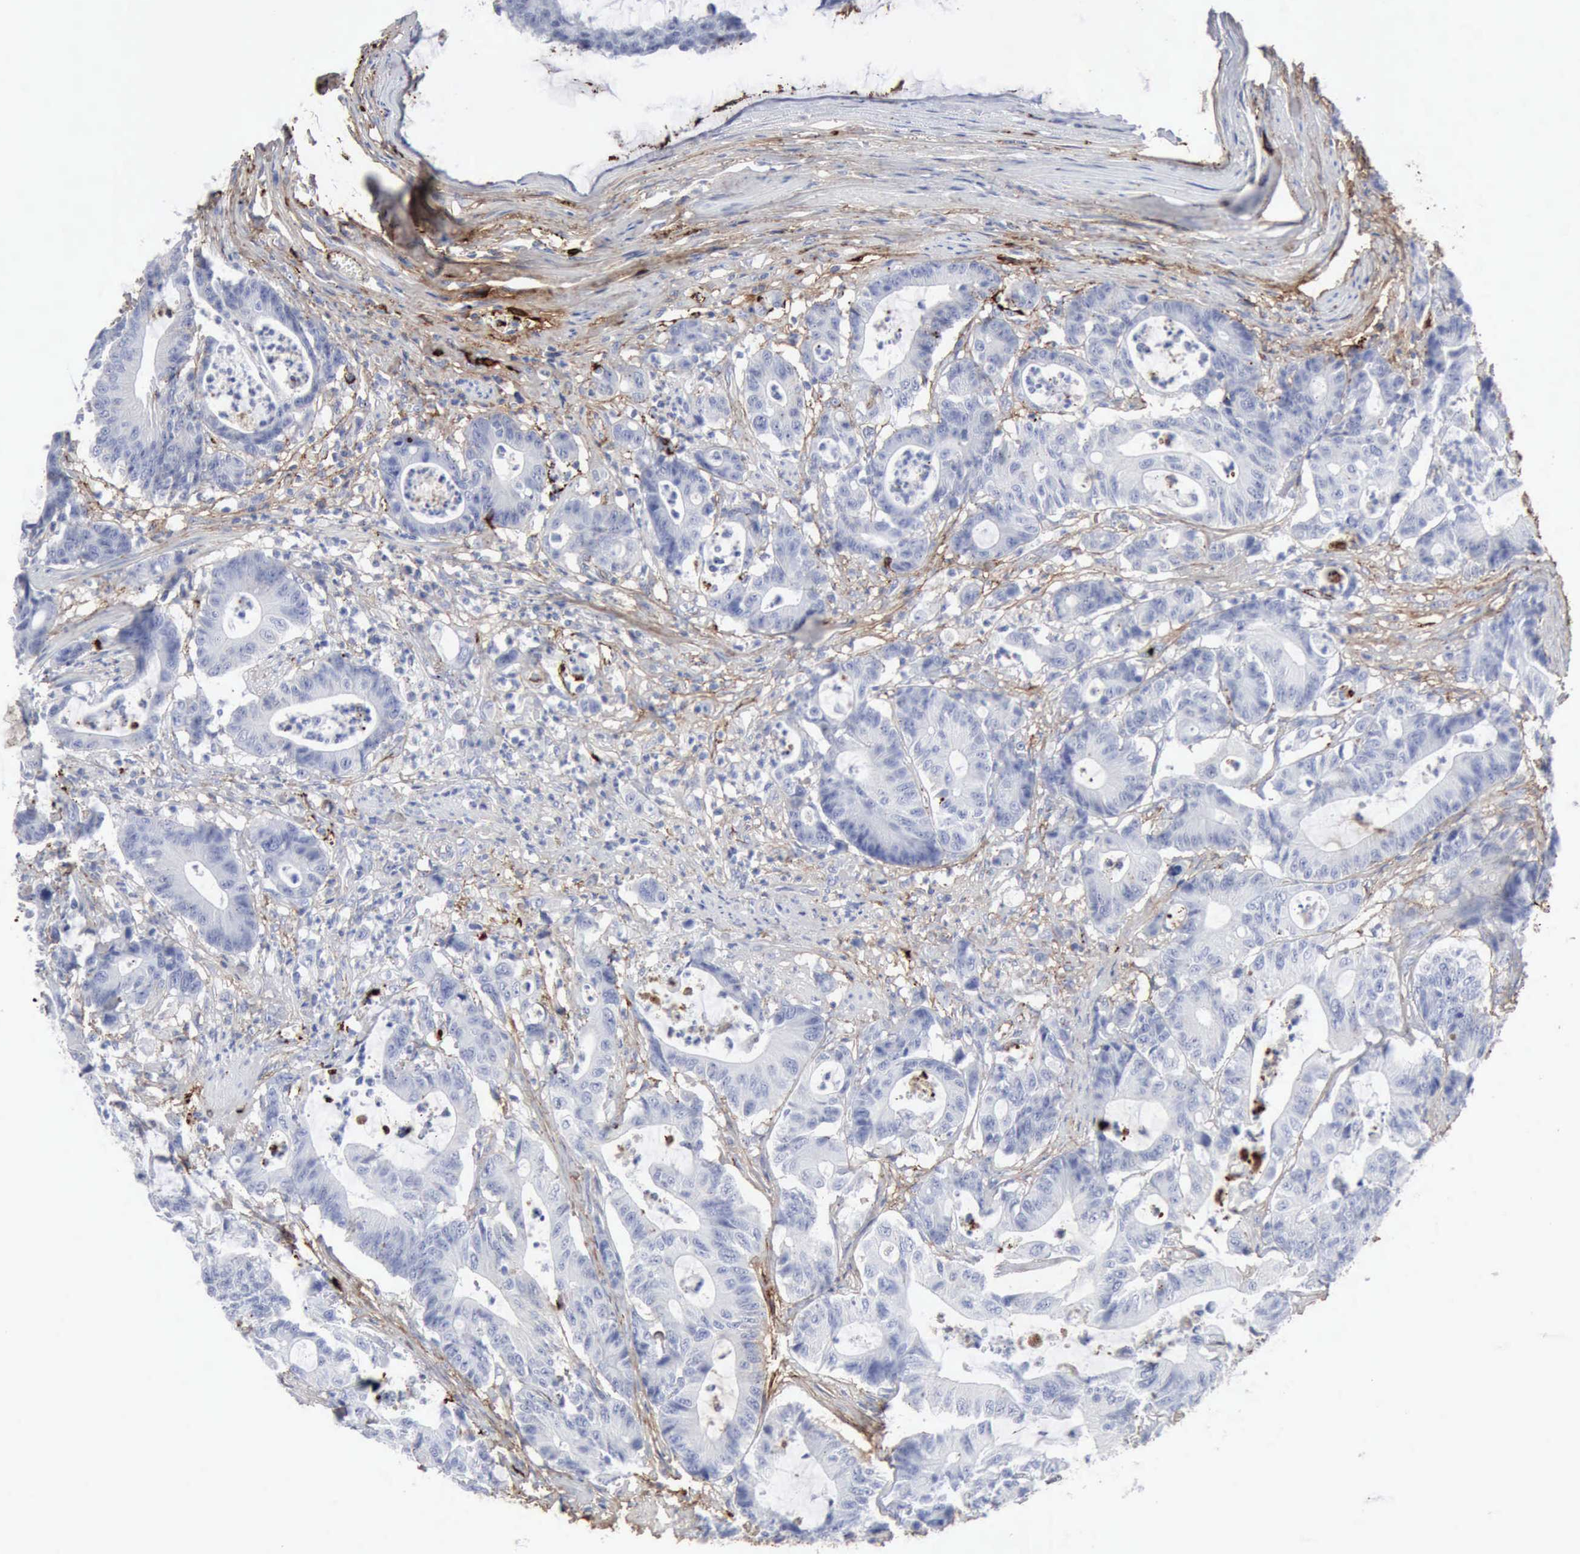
{"staining": {"intensity": "negative", "quantity": "none", "location": "none"}, "tissue": "colorectal cancer", "cell_type": "Tumor cells", "image_type": "cancer", "snomed": [{"axis": "morphology", "description": "Adenocarcinoma, NOS"}, {"axis": "topography", "description": "Colon"}], "caption": "DAB (3,3'-diaminobenzidine) immunohistochemical staining of human colorectal cancer (adenocarcinoma) shows no significant positivity in tumor cells. The staining was performed using DAB (3,3'-diaminobenzidine) to visualize the protein expression in brown, while the nuclei were stained in blue with hematoxylin (Magnification: 20x).", "gene": "C4BPA", "patient": {"sex": "female", "age": 84}}